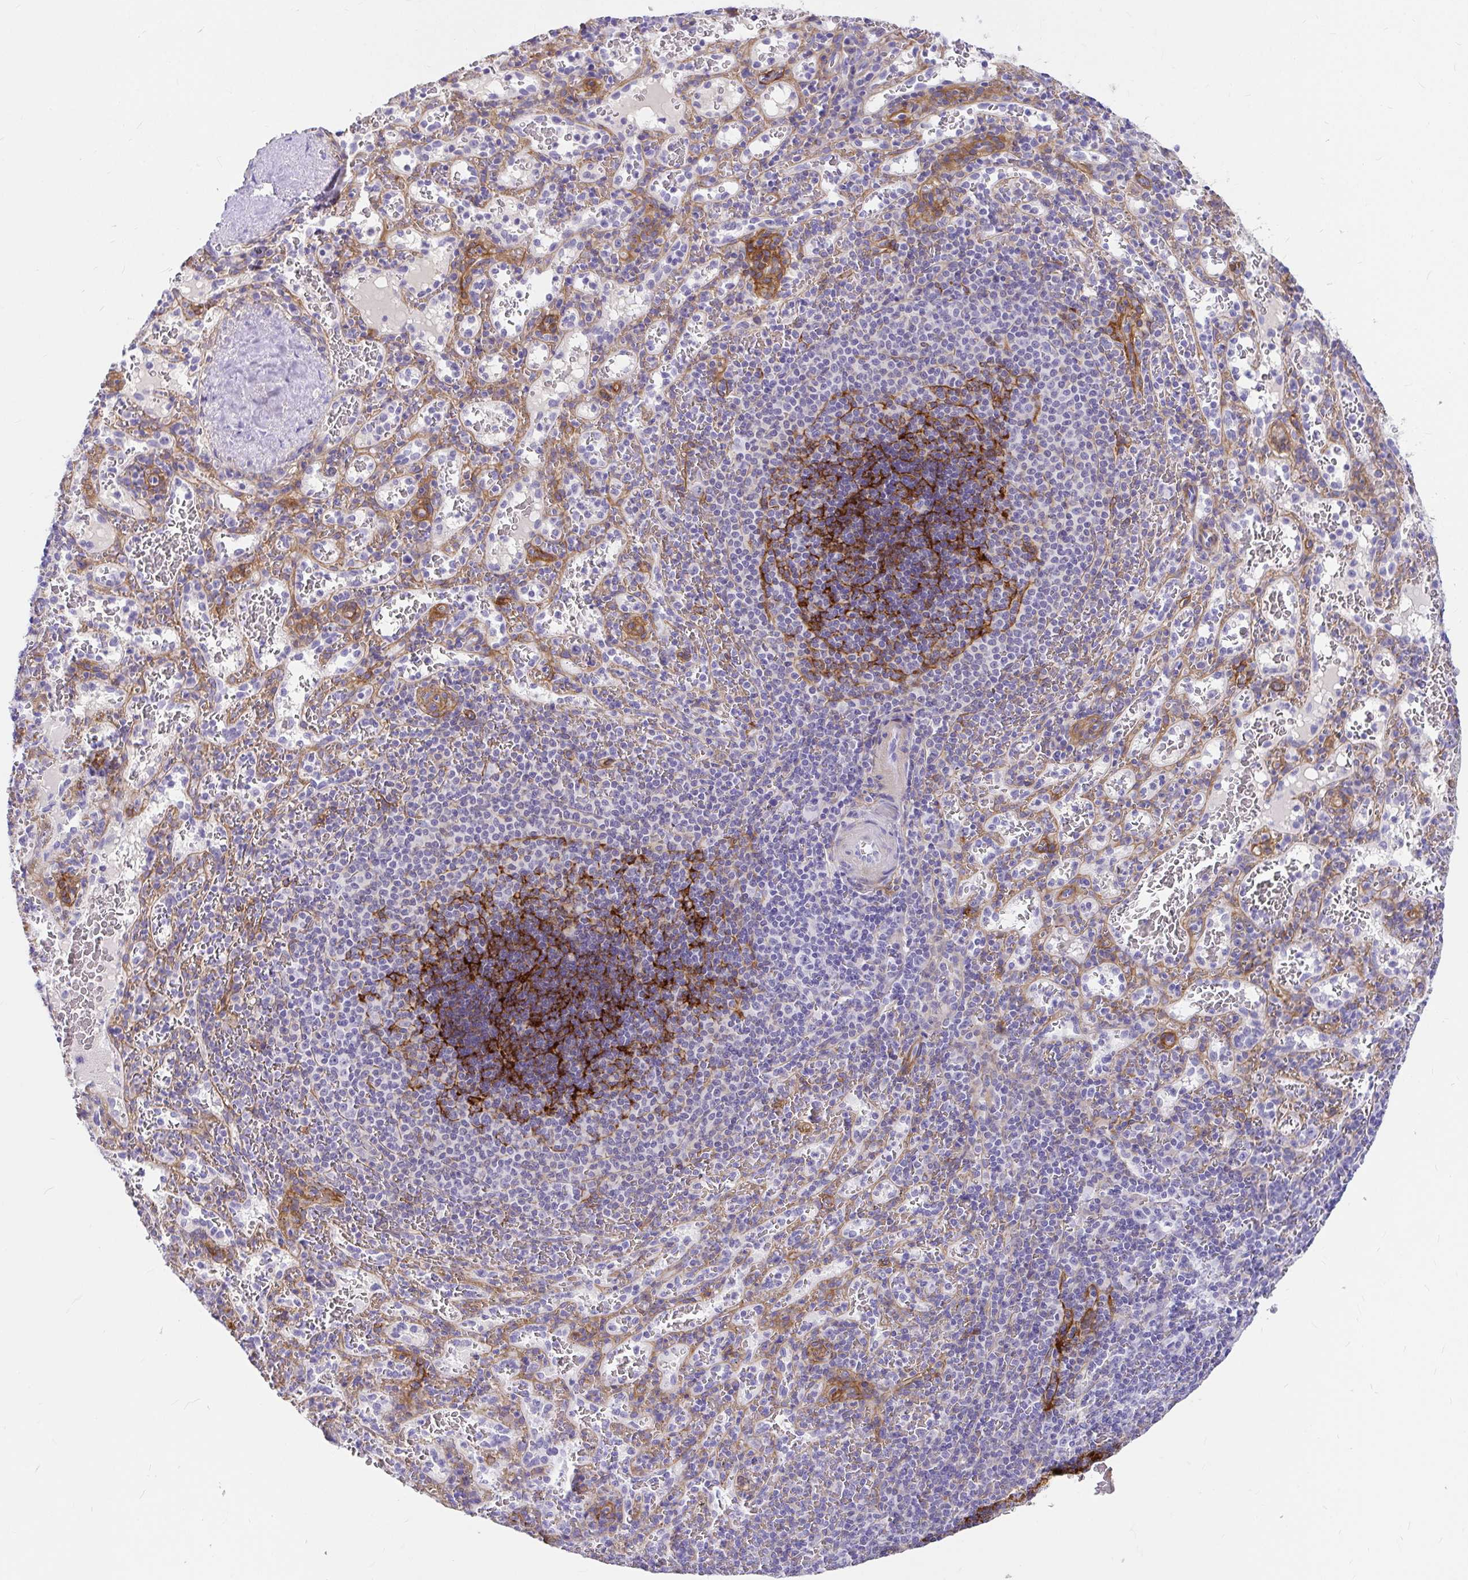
{"staining": {"intensity": "negative", "quantity": "none", "location": "none"}, "tissue": "spleen", "cell_type": "Cells in red pulp", "image_type": "normal", "snomed": [{"axis": "morphology", "description": "Normal tissue, NOS"}, {"axis": "topography", "description": "Spleen"}], "caption": "Cells in red pulp show no significant protein expression in normal spleen.", "gene": "MYO1B", "patient": {"sex": "male", "age": 57}}